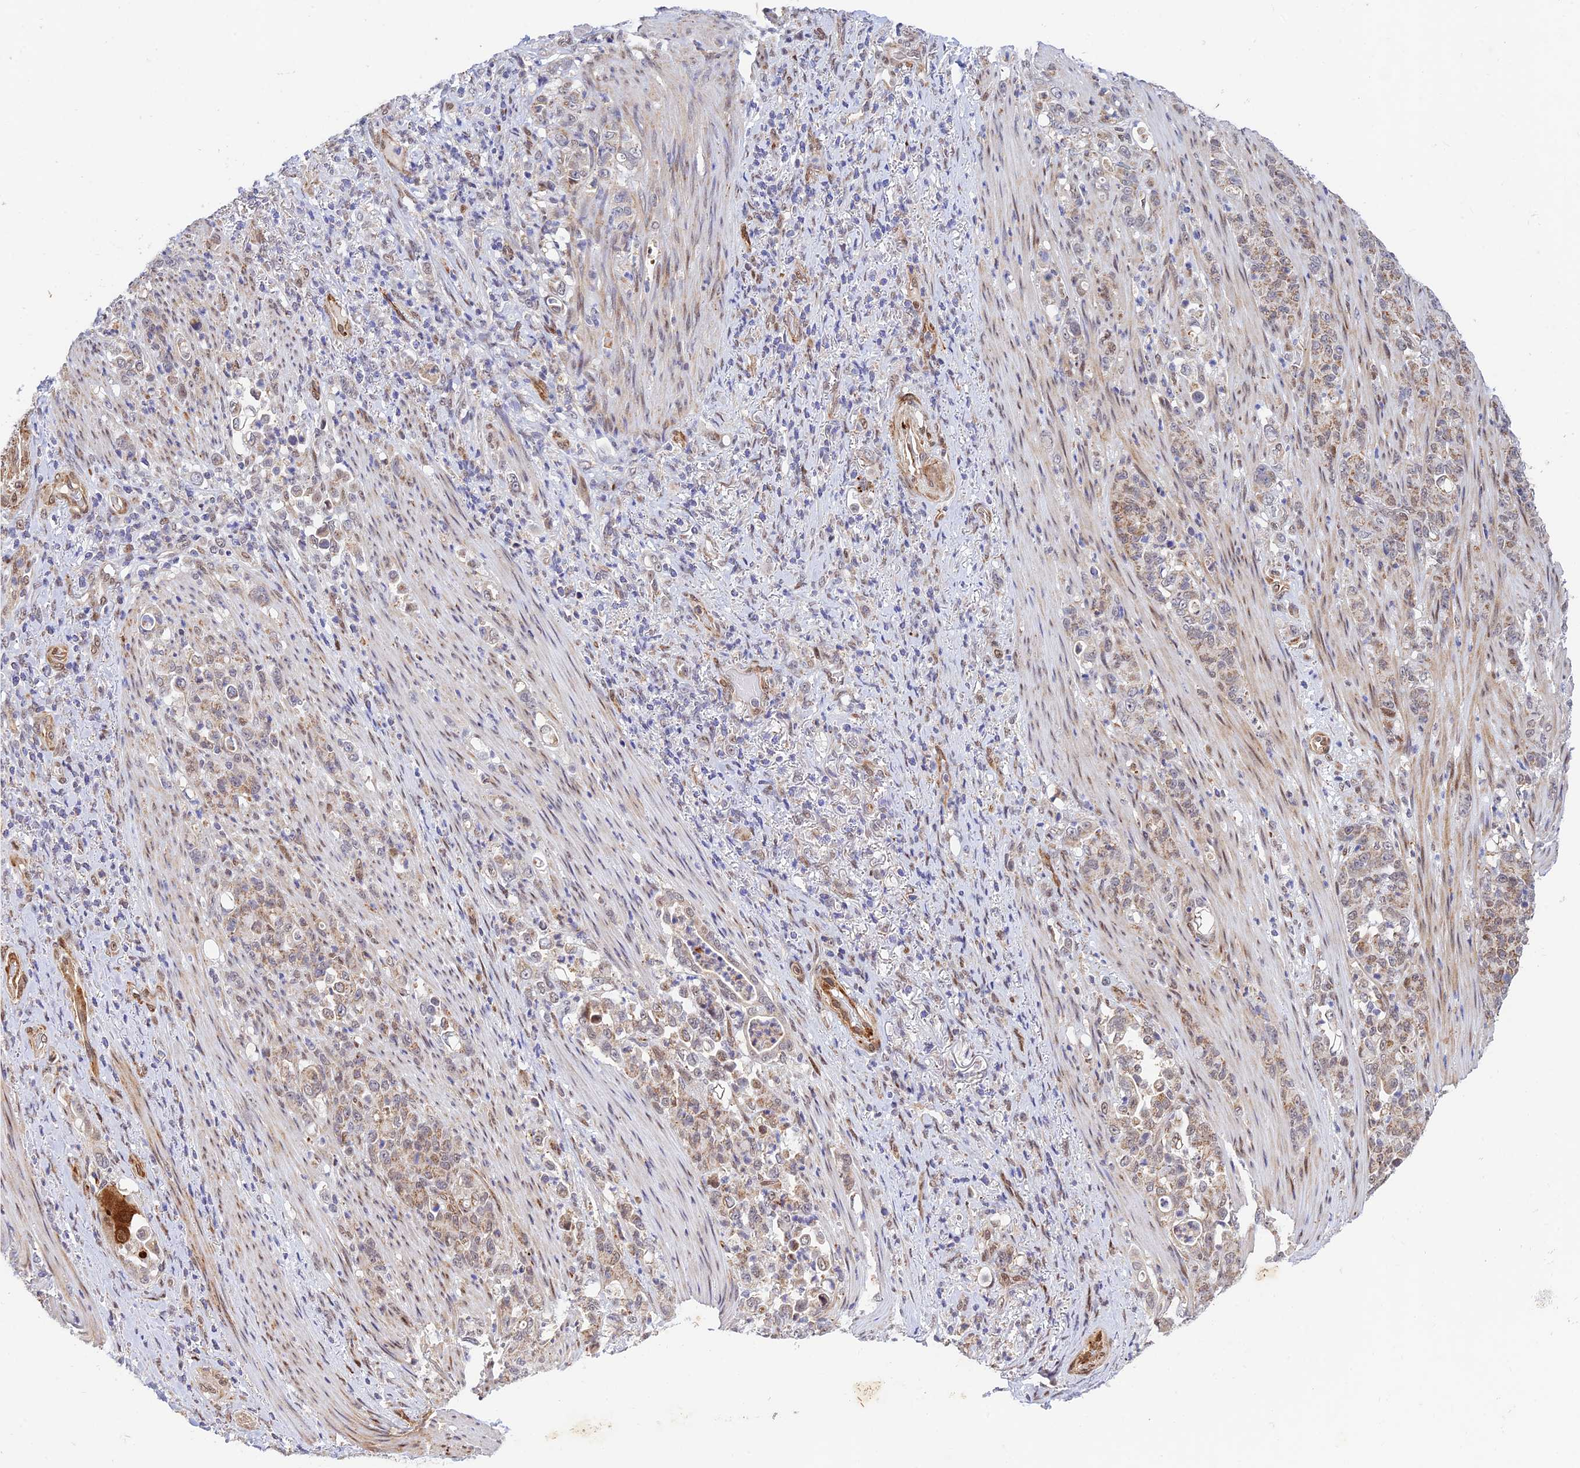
{"staining": {"intensity": "weak", "quantity": "25%-75%", "location": "cytoplasmic/membranous"}, "tissue": "stomach cancer", "cell_type": "Tumor cells", "image_type": "cancer", "snomed": [{"axis": "morphology", "description": "Normal tissue, NOS"}, {"axis": "morphology", "description": "Adenocarcinoma, NOS"}, {"axis": "topography", "description": "Stomach"}], "caption": "IHC histopathology image of neoplastic tissue: stomach adenocarcinoma stained using immunohistochemistry (IHC) demonstrates low levels of weak protein expression localized specifically in the cytoplasmic/membranous of tumor cells, appearing as a cytoplasmic/membranous brown color.", "gene": "WDR55", "patient": {"sex": "female", "age": 79}}